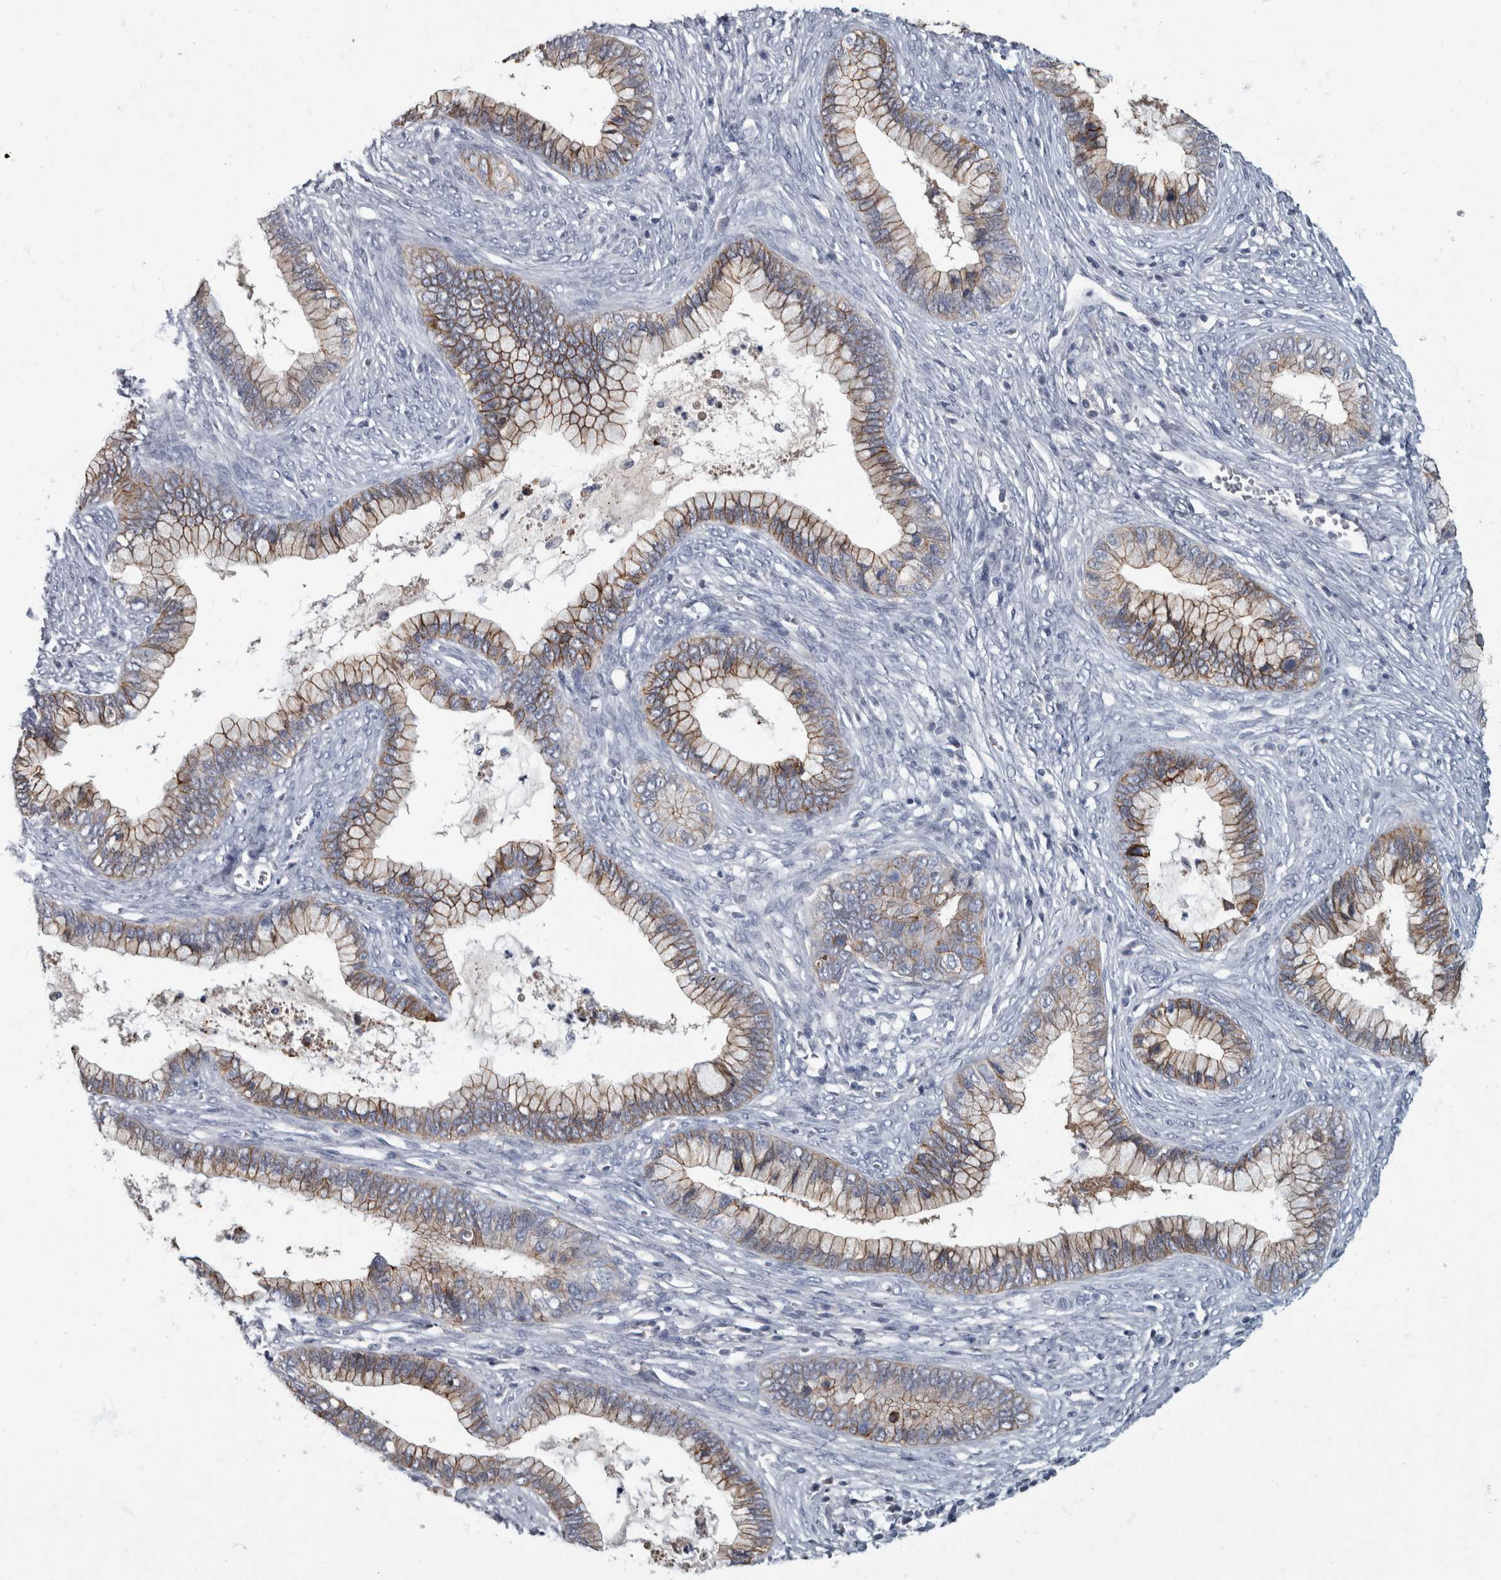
{"staining": {"intensity": "moderate", "quantity": ">75%", "location": "cytoplasmic/membranous"}, "tissue": "cervical cancer", "cell_type": "Tumor cells", "image_type": "cancer", "snomed": [{"axis": "morphology", "description": "Adenocarcinoma, NOS"}, {"axis": "topography", "description": "Cervix"}], "caption": "Immunohistochemical staining of adenocarcinoma (cervical) displays medium levels of moderate cytoplasmic/membranous staining in approximately >75% of tumor cells.", "gene": "DSG2", "patient": {"sex": "female", "age": 44}}